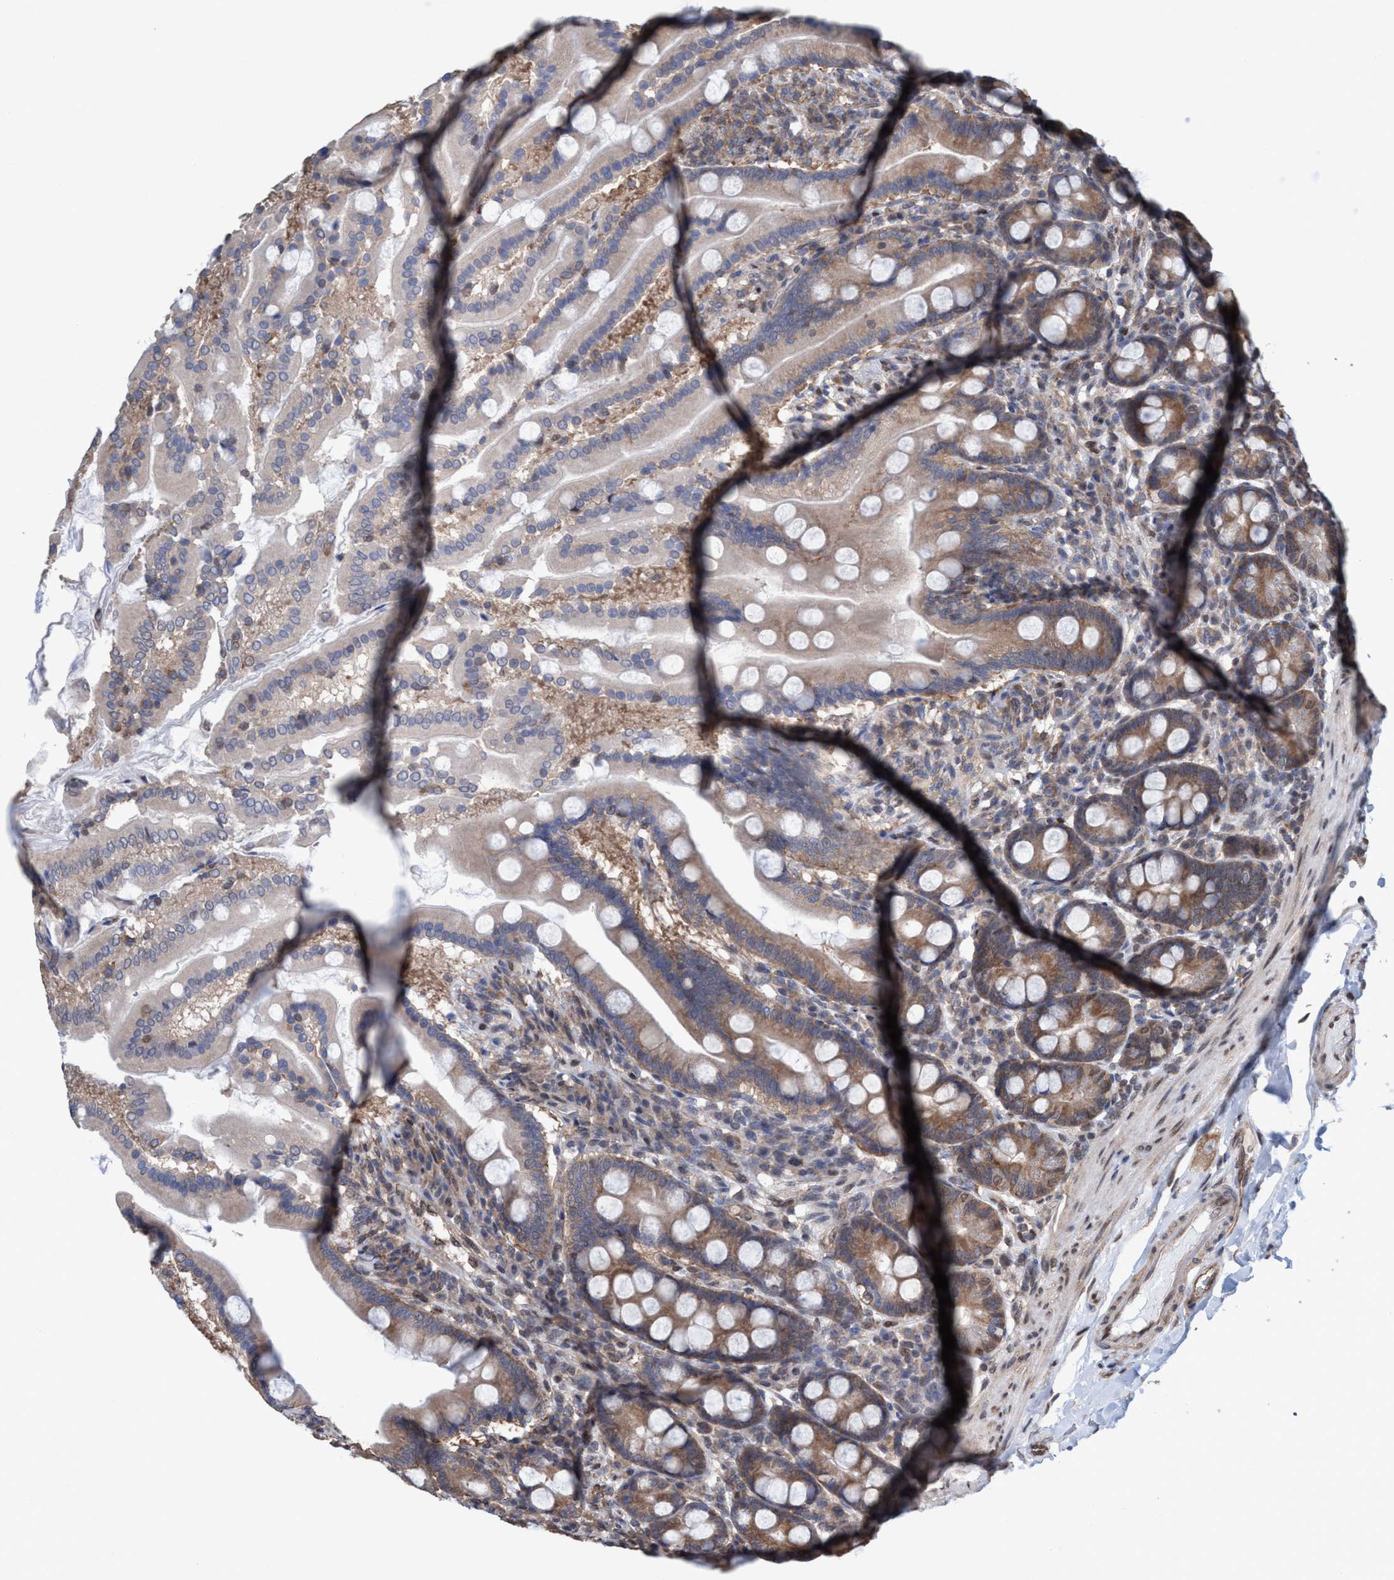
{"staining": {"intensity": "moderate", "quantity": "25%-75%", "location": "cytoplasmic/membranous"}, "tissue": "duodenum", "cell_type": "Glandular cells", "image_type": "normal", "snomed": [{"axis": "morphology", "description": "Normal tissue, NOS"}, {"axis": "topography", "description": "Duodenum"}], "caption": "Brown immunohistochemical staining in normal duodenum displays moderate cytoplasmic/membranous expression in about 25%-75% of glandular cells. The protein is shown in brown color, while the nuclei are stained blue.", "gene": "METAP2", "patient": {"sex": "male", "age": 50}}